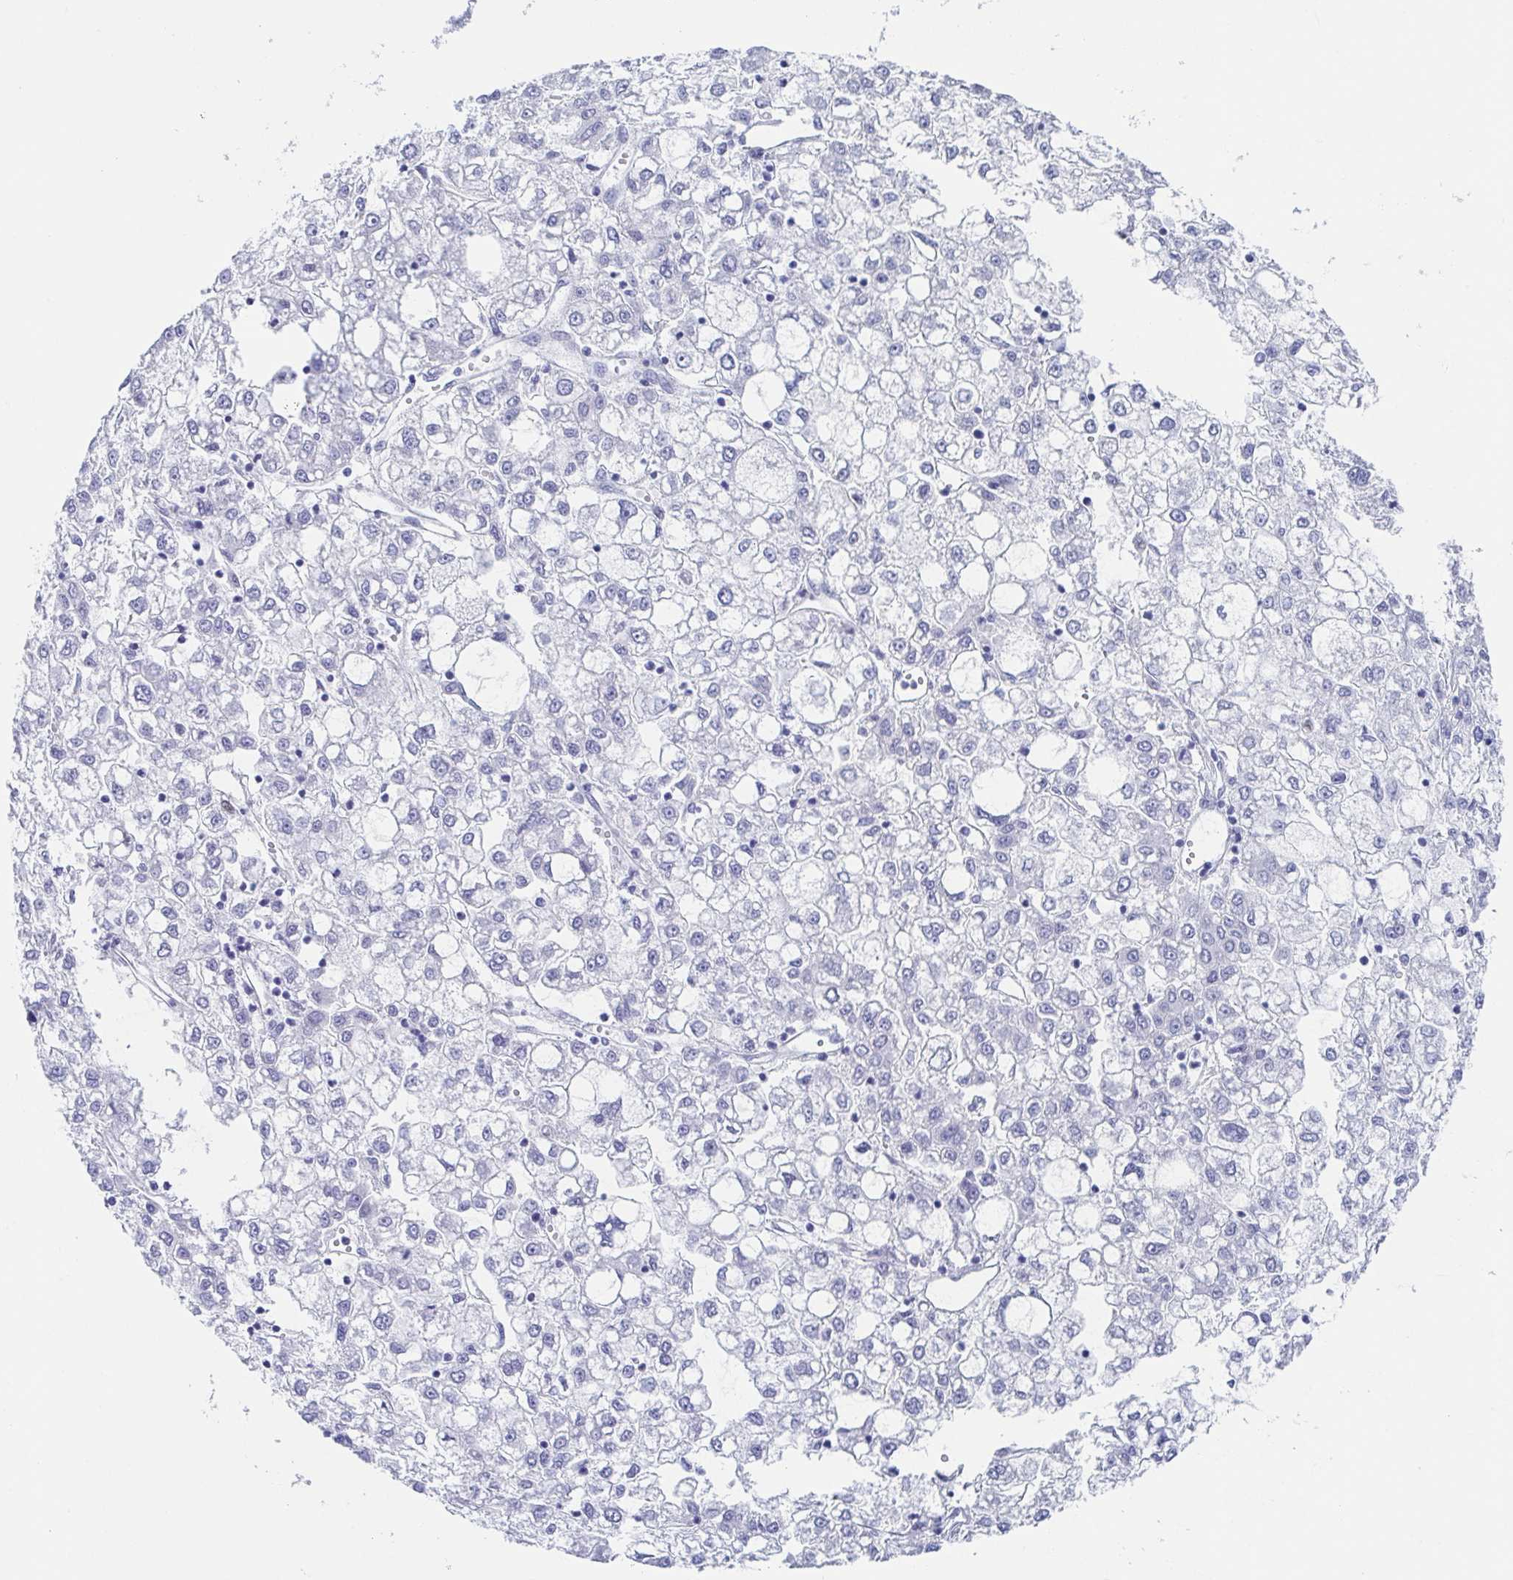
{"staining": {"intensity": "negative", "quantity": "none", "location": "none"}, "tissue": "liver cancer", "cell_type": "Tumor cells", "image_type": "cancer", "snomed": [{"axis": "morphology", "description": "Carcinoma, Hepatocellular, NOS"}, {"axis": "topography", "description": "Liver"}], "caption": "Tumor cells show no significant positivity in hepatocellular carcinoma (liver).", "gene": "HTR2A", "patient": {"sex": "male", "age": 40}}